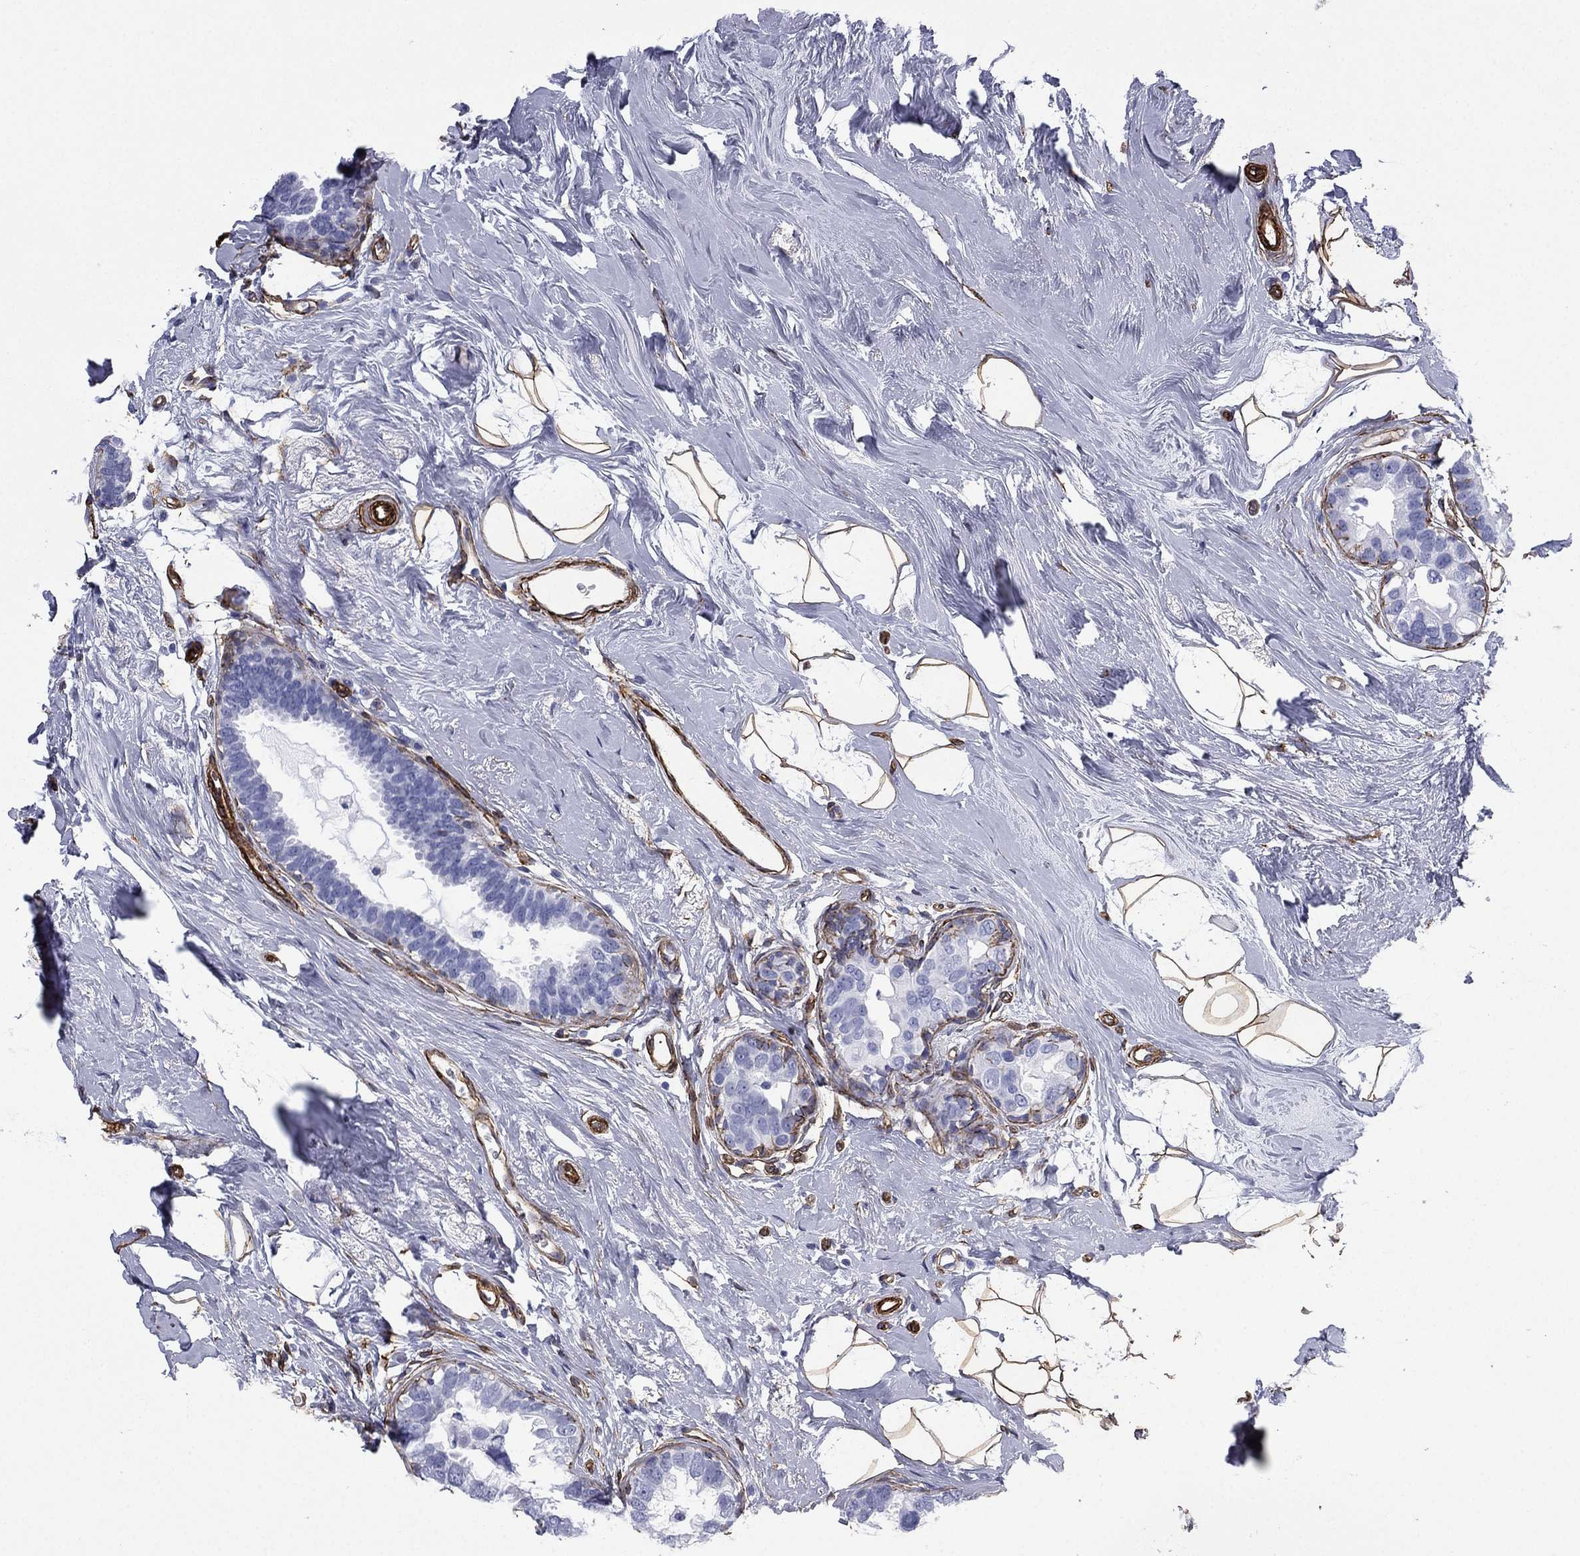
{"staining": {"intensity": "negative", "quantity": "none", "location": "none"}, "tissue": "breast cancer", "cell_type": "Tumor cells", "image_type": "cancer", "snomed": [{"axis": "morphology", "description": "Duct carcinoma"}, {"axis": "topography", "description": "Breast"}], "caption": "The micrograph shows no staining of tumor cells in breast cancer.", "gene": "CAVIN3", "patient": {"sex": "female", "age": 55}}